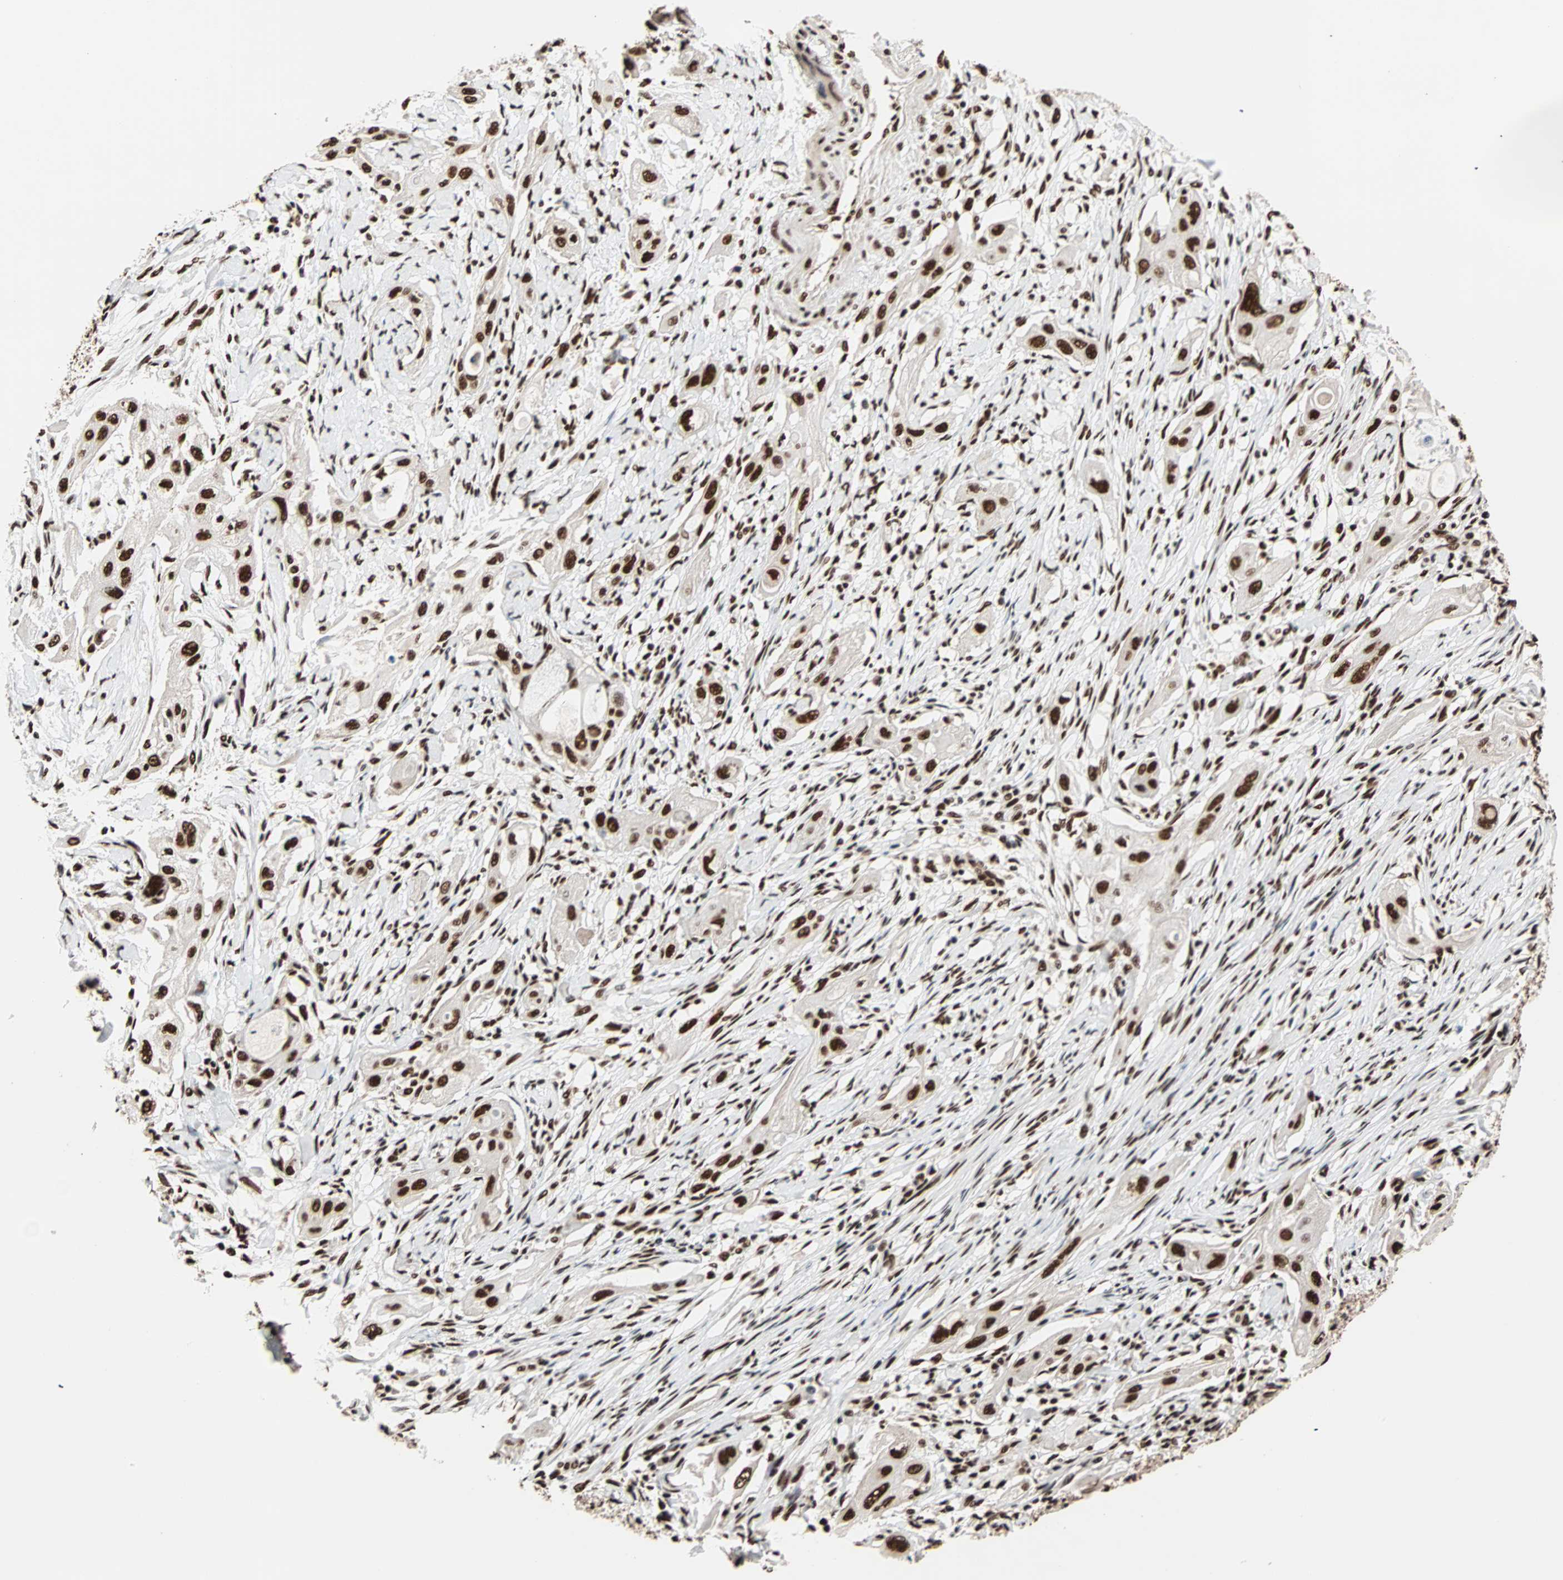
{"staining": {"intensity": "strong", "quantity": ">75%", "location": "nuclear"}, "tissue": "lung cancer", "cell_type": "Tumor cells", "image_type": "cancer", "snomed": [{"axis": "morphology", "description": "Squamous cell carcinoma, NOS"}, {"axis": "topography", "description": "Lung"}], "caption": "A brown stain labels strong nuclear positivity of a protein in human lung squamous cell carcinoma tumor cells. Nuclei are stained in blue.", "gene": "ILF2", "patient": {"sex": "female", "age": 47}}